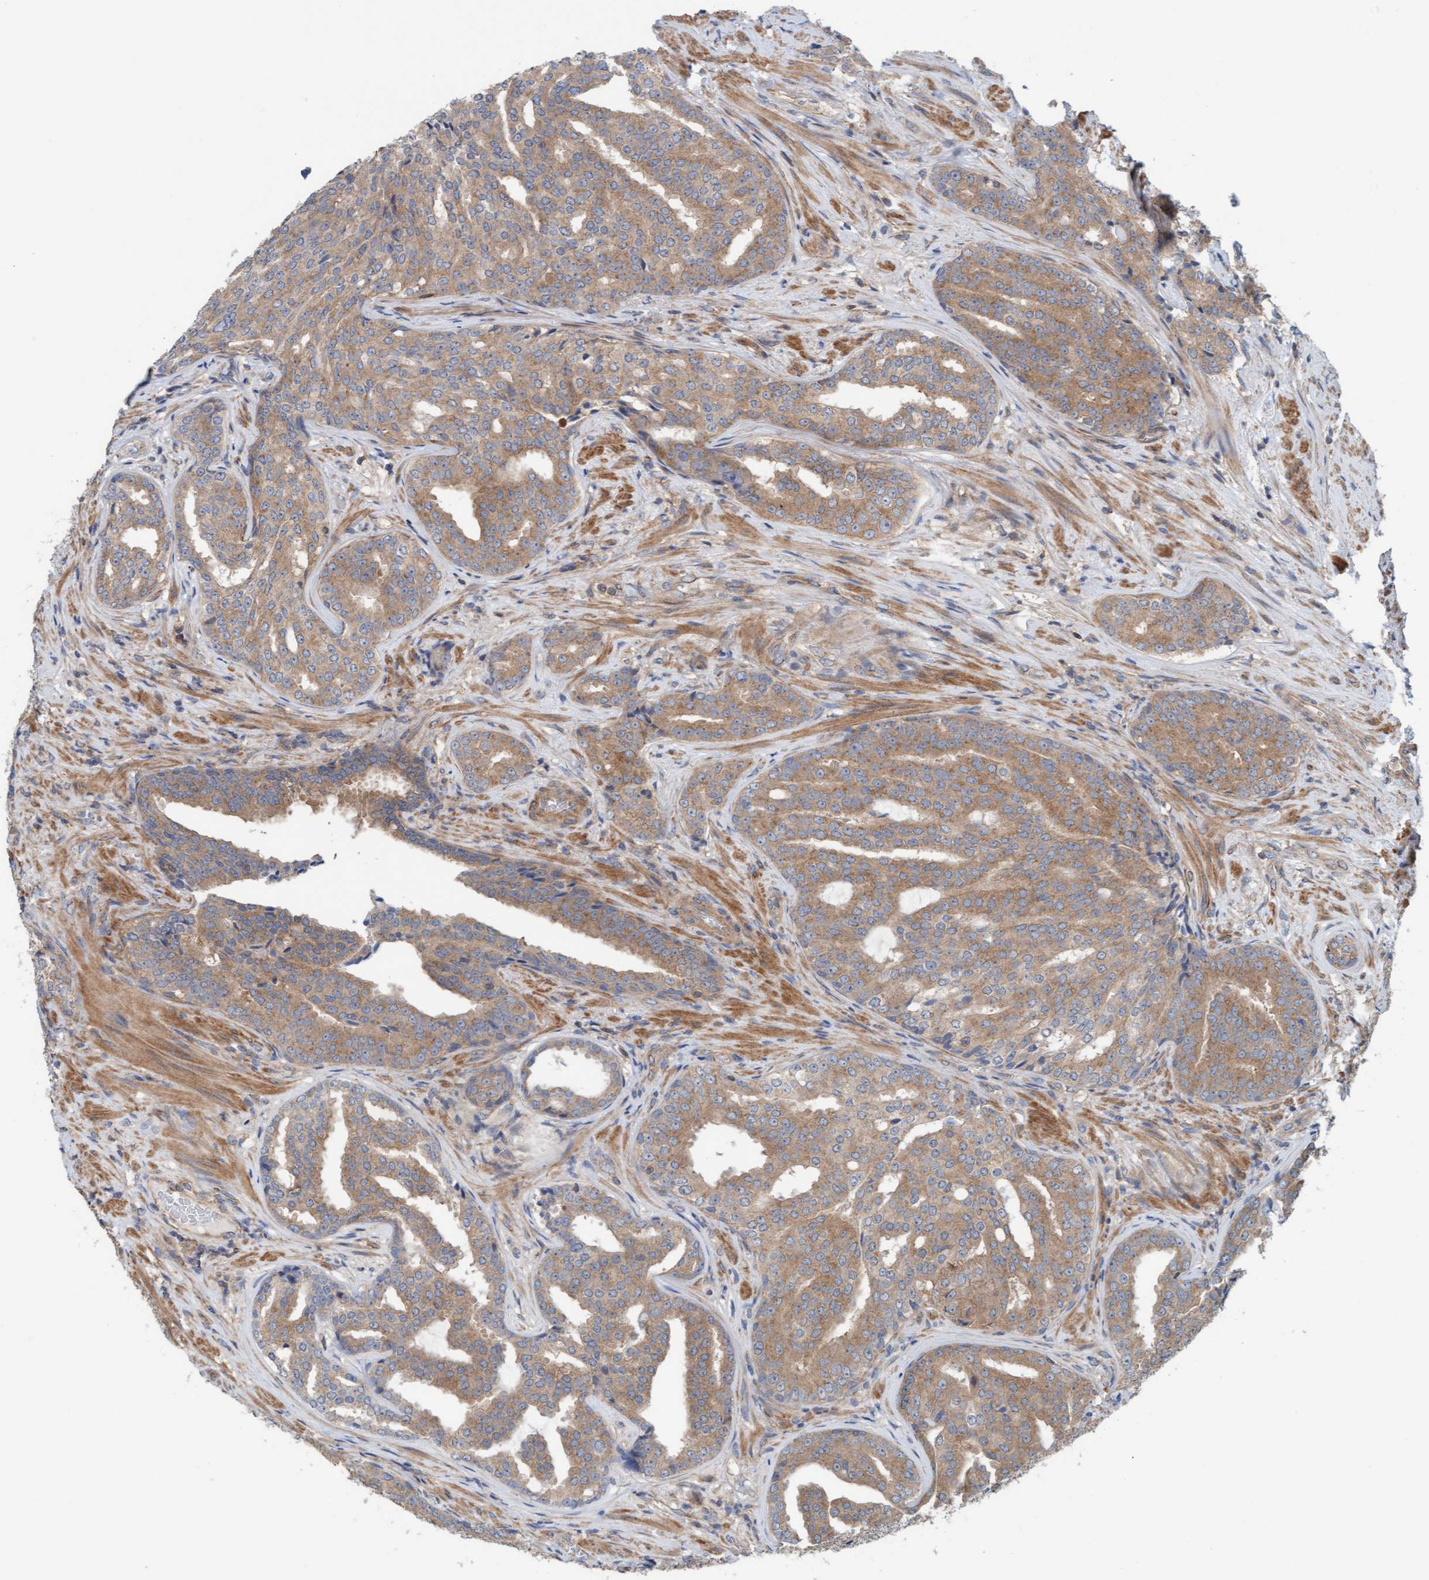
{"staining": {"intensity": "moderate", "quantity": ">75%", "location": "cytoplasmic/membranous"}, "tissue": "prostate cancer", "cell_type": "Tumor cells", "image_type": "cancer", "snomed": [{"axis": "morphology", "description": "Adenocarcinoma, High grade"}, {"axis": "topography", "description": "Prostate"}], "caption": "A brown stain highlights moderate cytoplasmic/membranous expression of a protein in prostate cancer tumor cells. Using DAB (3,3'-diaminobenzidine) (brown) and hematoxylin (blue) stains, captured at high magnification using brightfield microscopy.", "gene": "UBAP1", "patient": {"sex": "male", "age": 71}}